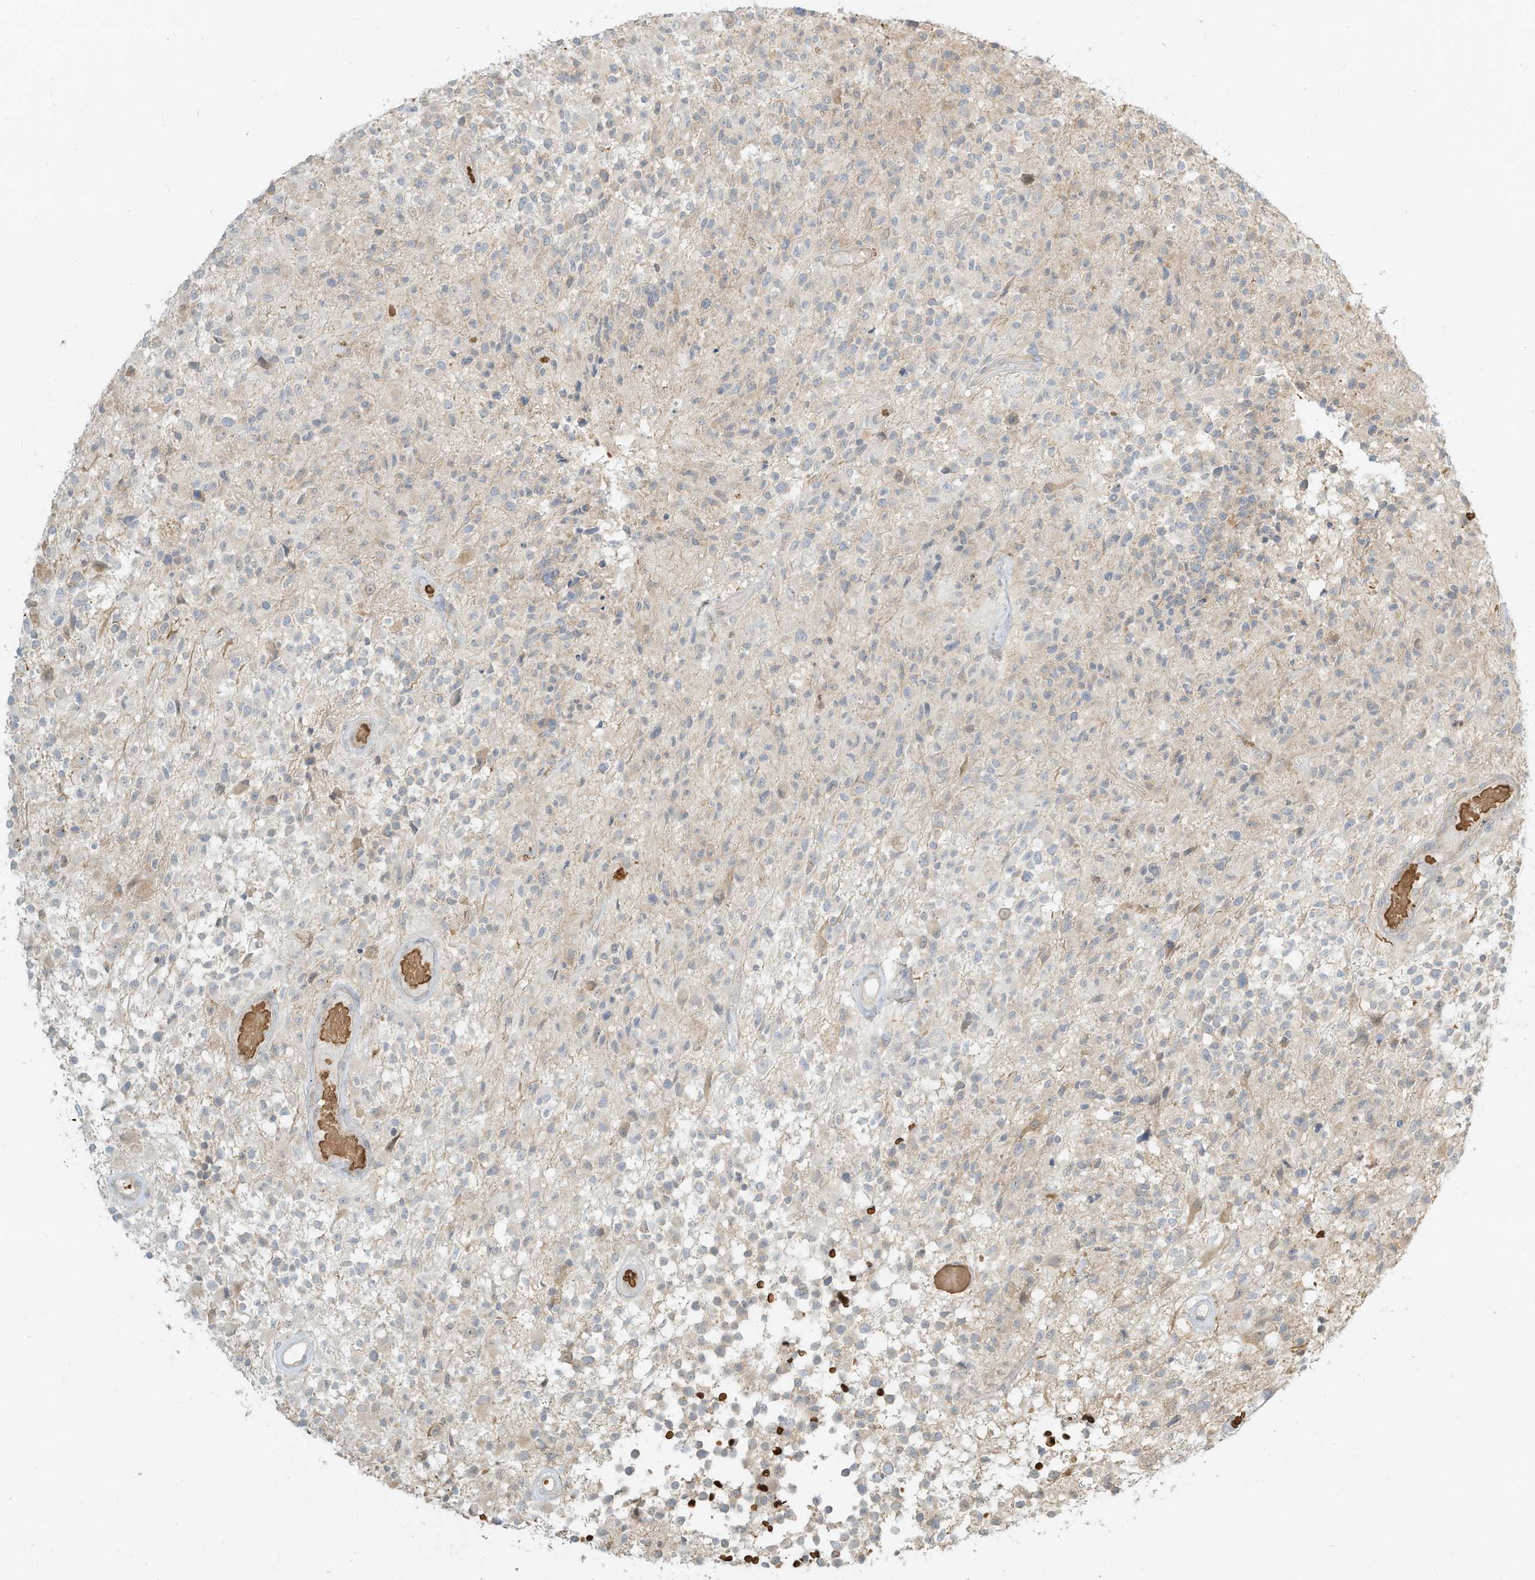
{"staining": {"intensity": "negative", "quantity": "none", "location": "none"}, "tissue": "glioma", "cell_type": "Tumor cells", "image_type": "cancer", "snomed": [{"axis": "morphology", "description": "Glioma, malignant, High grade"}, {"axis": "morphology", "description": "Glioblastoma, NOS"}, {"axis": "topography", "description": "Brain"}], "caption": "Tumor cells are negative for brown protein staining in glioblastoma.", "gene": "OFD1", "patient": {"sex": "male", "age": 60}}